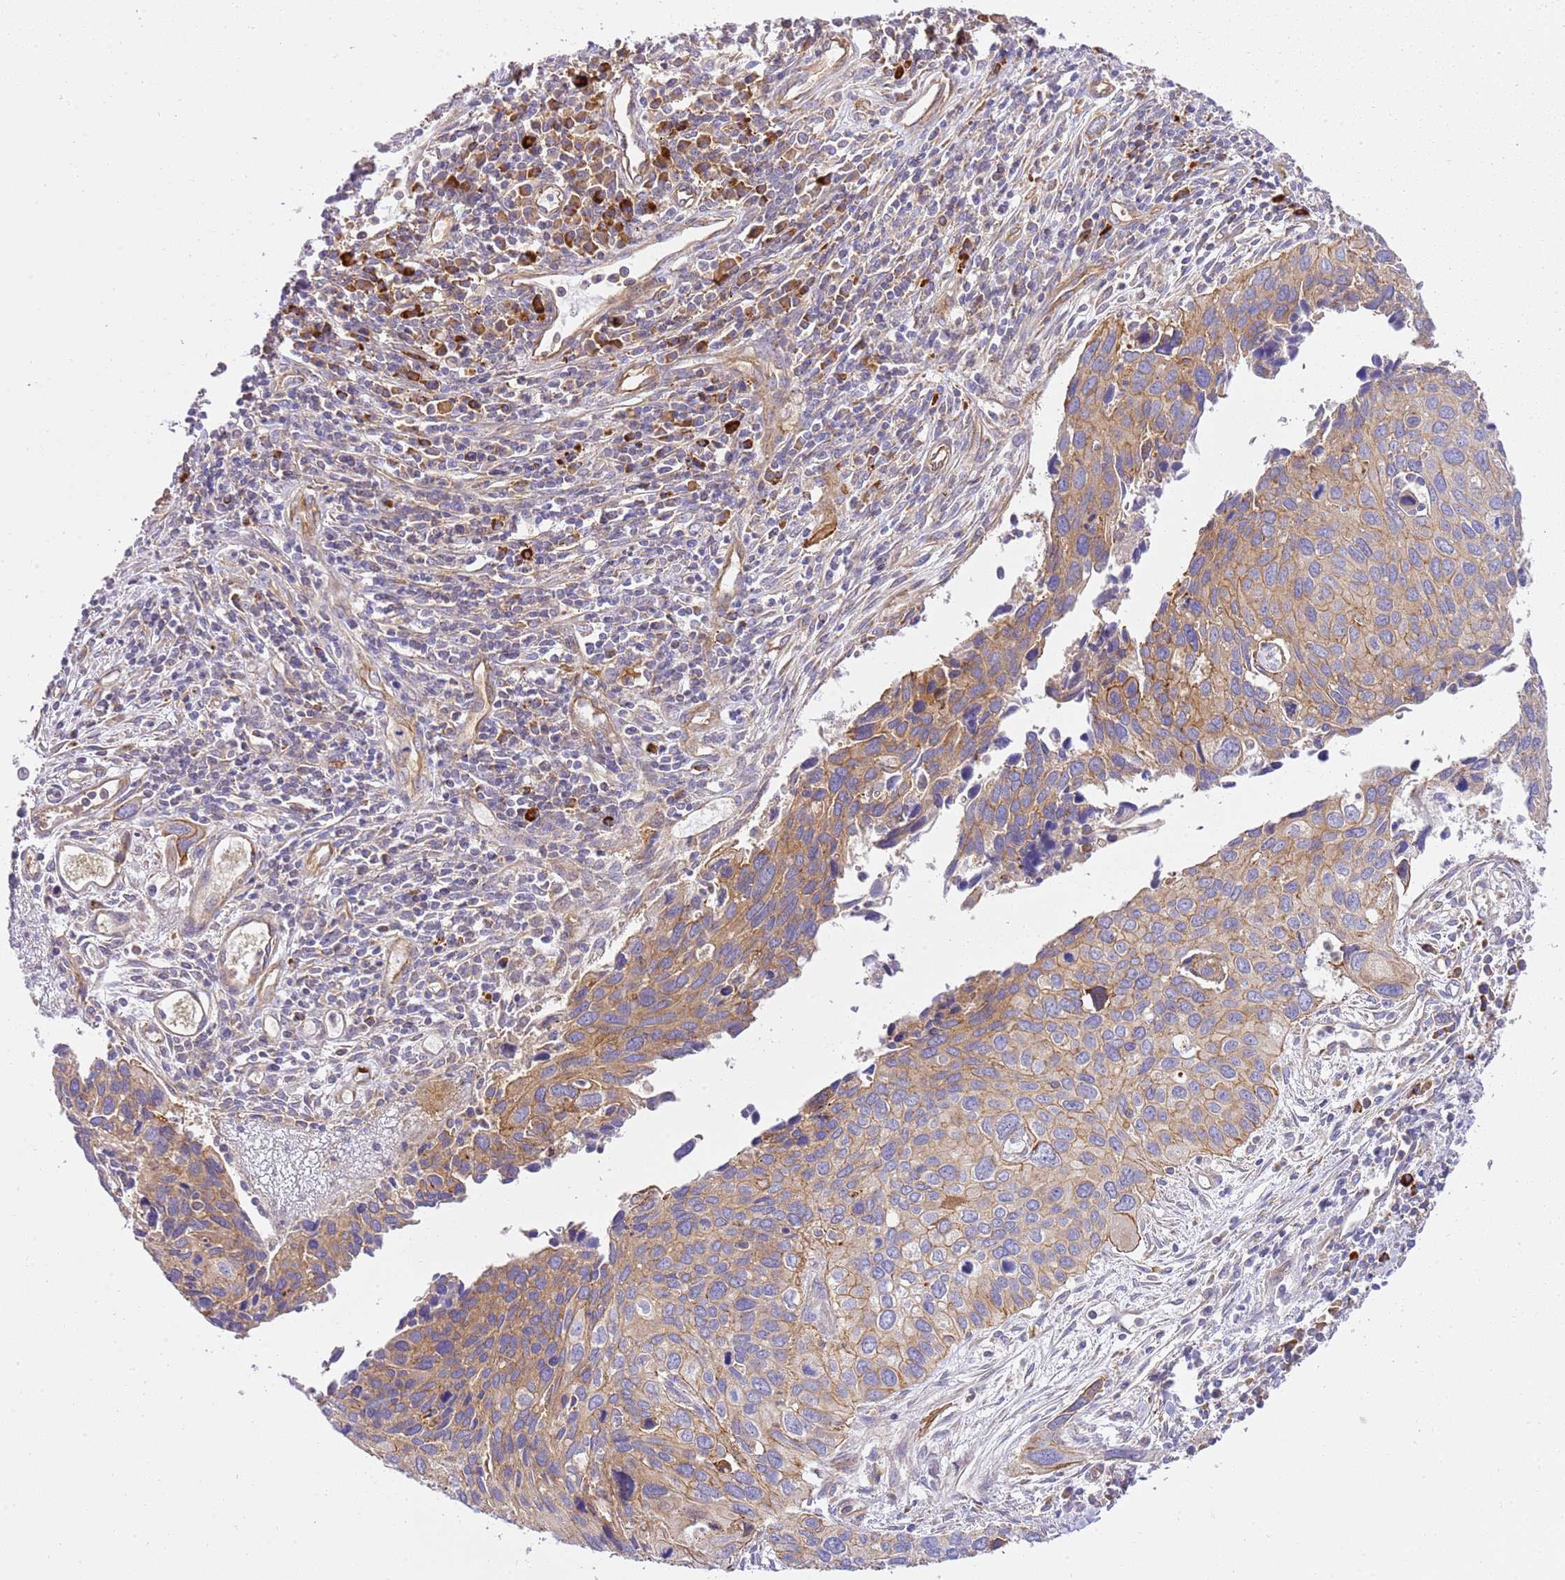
{"staining": {"intensity": "moderate", "quantity": ">75%", "location": "cytoplasmic/membranous"}, "tissue": "cervical cancer", "cell_type": "Tumor cells", "image_type": "cancer", "snomed": [{"axis": "morphology", "description": "Squamous cell carcinoma, NOS"}, {"axis": "topography", "description": "Cervix"}], "caption": "High-power microscopy captured an immunohistochemistry (IHC) photomicrograph of squamous cell carcinoma (cervical), revealing moderate cytoplasmic/membranous staining in about >75% of tumor cells. (Brightfield microscopy of DAB IHC at high magnification).", "gene": "EFCAB8", "patient": {"sex": "female", "age": 55}}